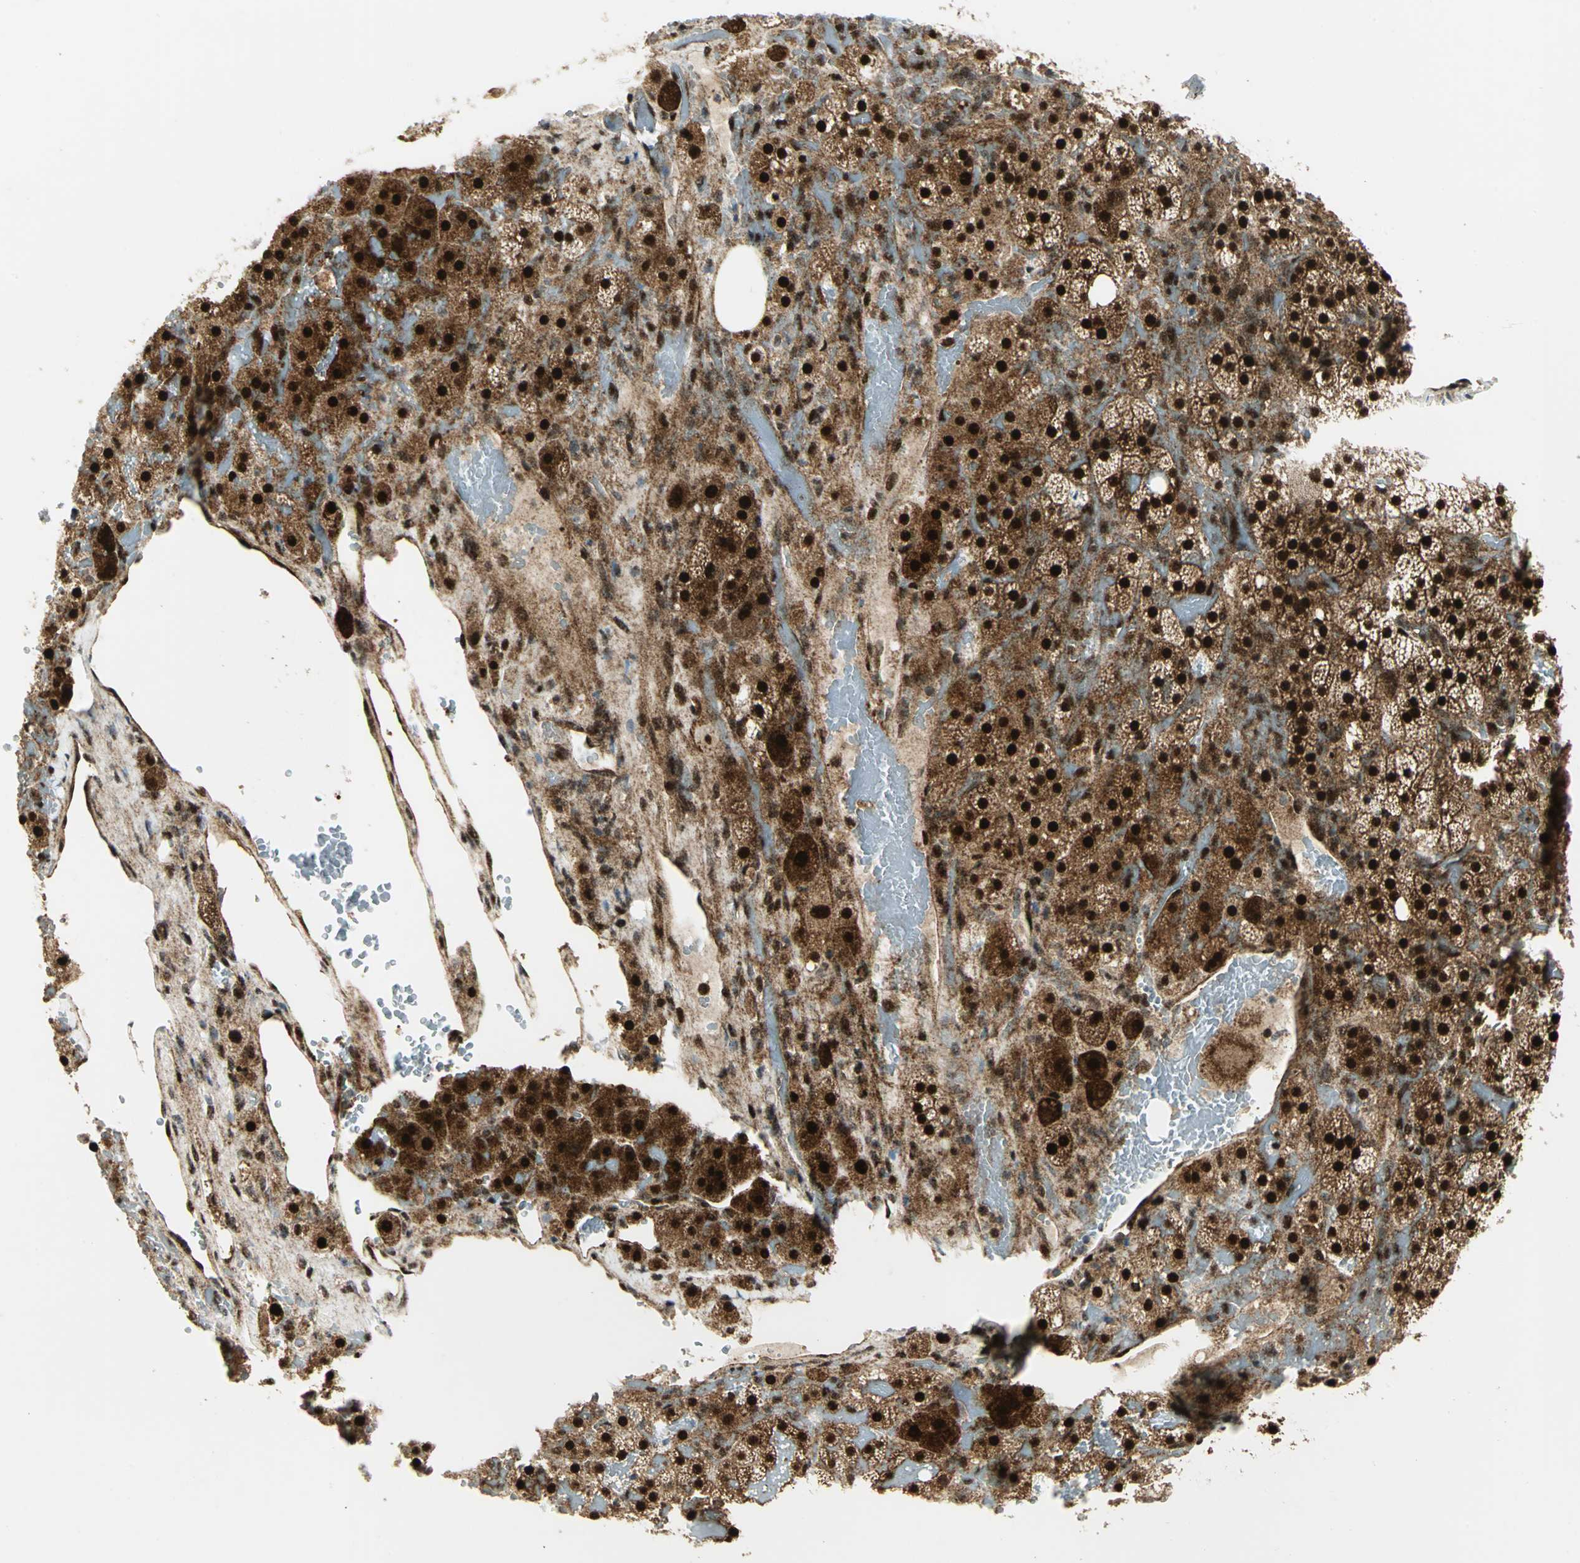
{"staining": {"intensity": "strong", "quantity": ">75%", "location": "cytoplasmic/membranous,nuclear"}, "tissue": "adrenal gland", "cell_type": "Glandular cells", "image_type": "normal", "snomed": [{"axis": "morphology", "description": "Normal tissue, NOS"}, {"axis": "topography", "description": "Adrenal gland"}], "caption": "Brown immunohistochemical staining in unremarkable human adrenal gland reveals strong cytoplasmic/membranous,nuclear expression in approximately >75% of glandular cells. (brown staining indicates protein expression, while blue staining denotes nuclei).", "gene": "COPS5", "patient": {"sex": "female", "age": 59}}